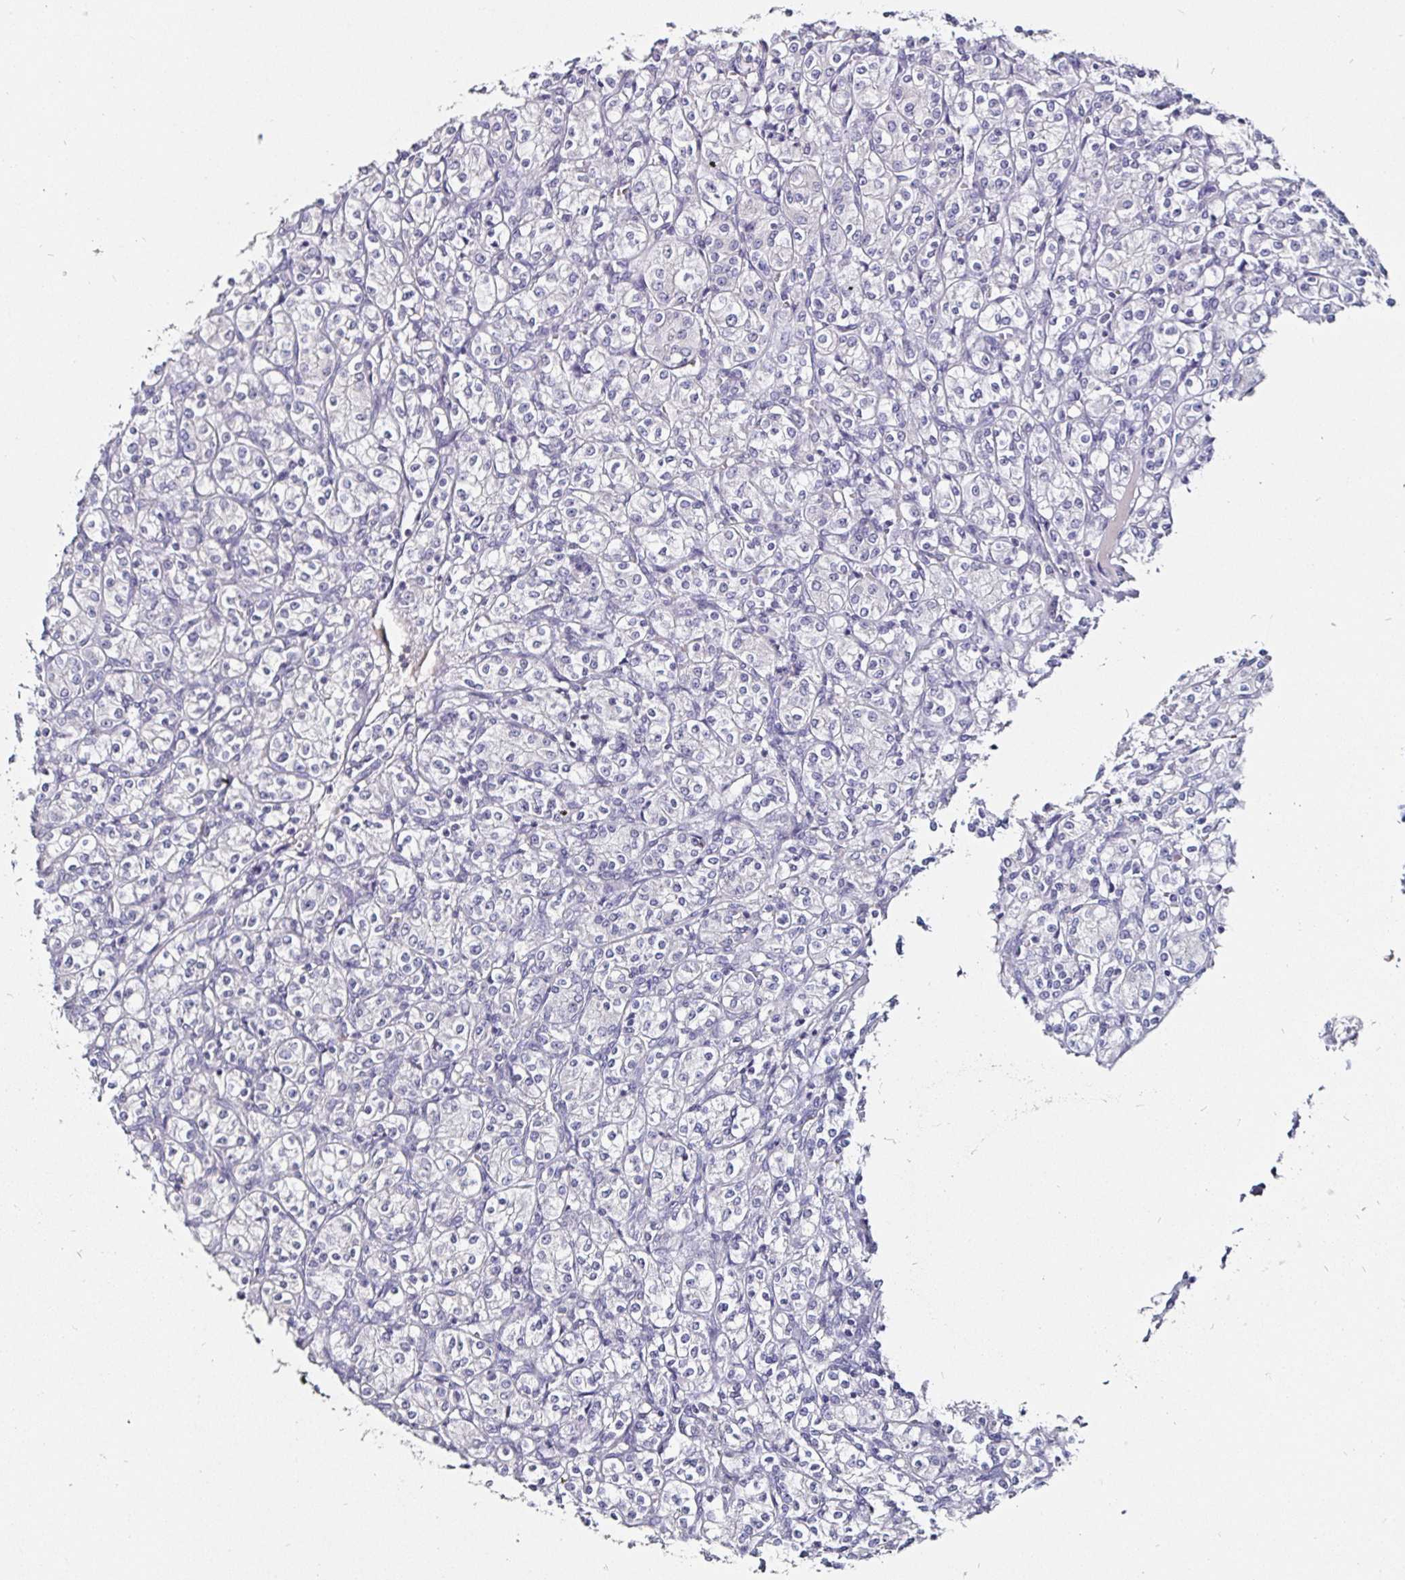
{"staining": {"intensity": "negative", "quantity": "none", "location": "none"}, "tissue": "renal cancer", "cell_type": "Tumor cells", "image_type": "cancer", "snomed": [{"axis": "morphology", "description": "Adenocarcinoma, NOS"}, {"axis": "topography", "description": "Kidney"}], "caption": "A high-resolution photomicrograph shows immunohistochemistry (IHC) staining of renal adenocarcinoma, which displays no significant staining in tumor cells. (Stains: DAB (3,3'-diaminobenzidine) IHC with hematoxylin counter stain, Microscopy: brightfield microscopy at high magnification).", "gene": "FAIM2", "patient": {"sex": "male", "age": 77}}